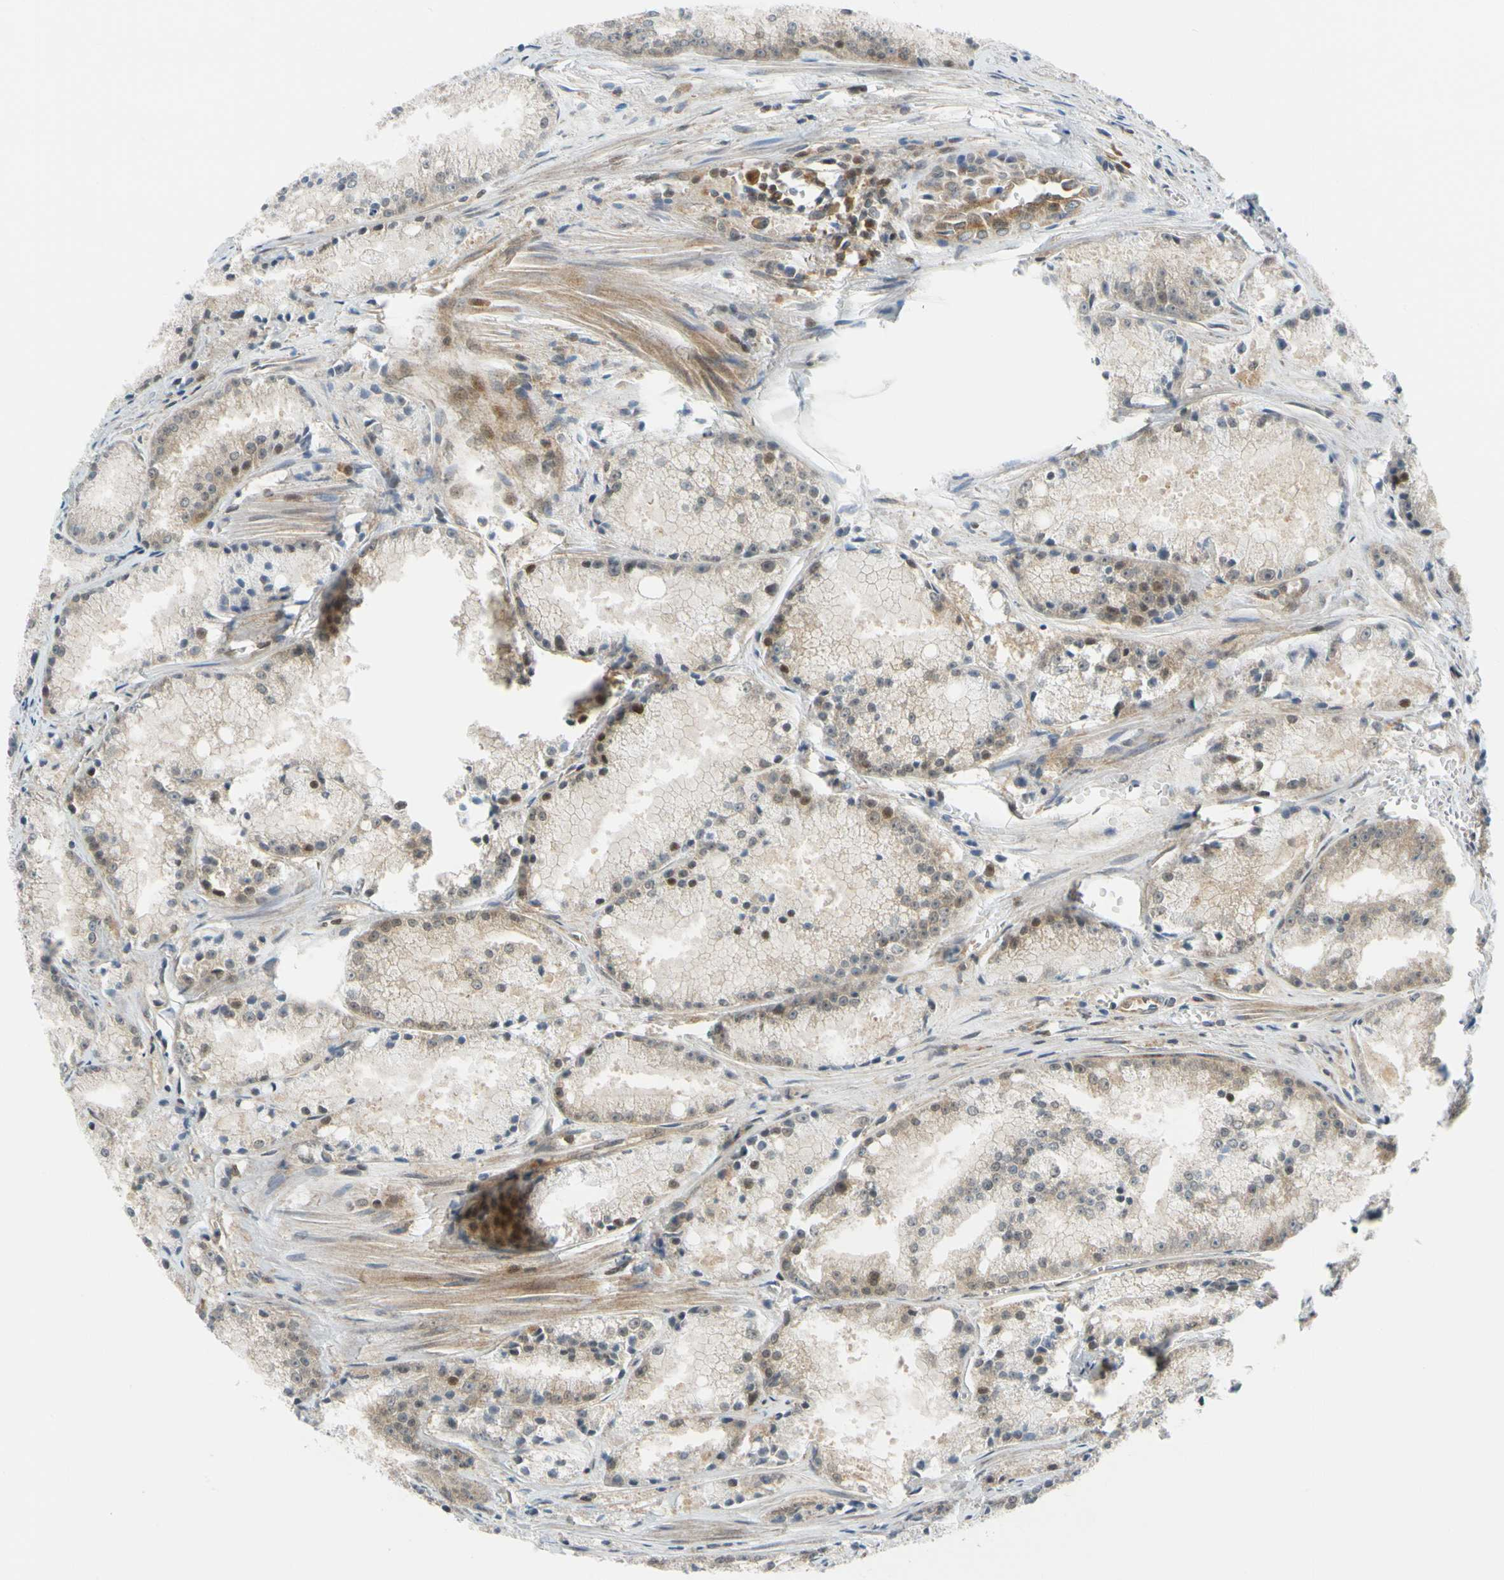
{"staining": {"intensity": "weak", "quantity": "<25%", "location": "cytoplasmic/membranous,nuclear"}, "tissue": "prostate cancer", "cell_type": "Tumor cells", "image_type": "cancer", "snomed": [{"axis": "morphology", "description": "Adenocarcinoma, Low grade"}, {"axis": "topography", "description": "Prostate"}], "caption": "A micrograph of low-grade adenocarcinoma (prostate) stained for a protein shows no brown staining in tumor cells.", "gene": "MAPK9", "patient": {"sex": "male", "age": 64}}